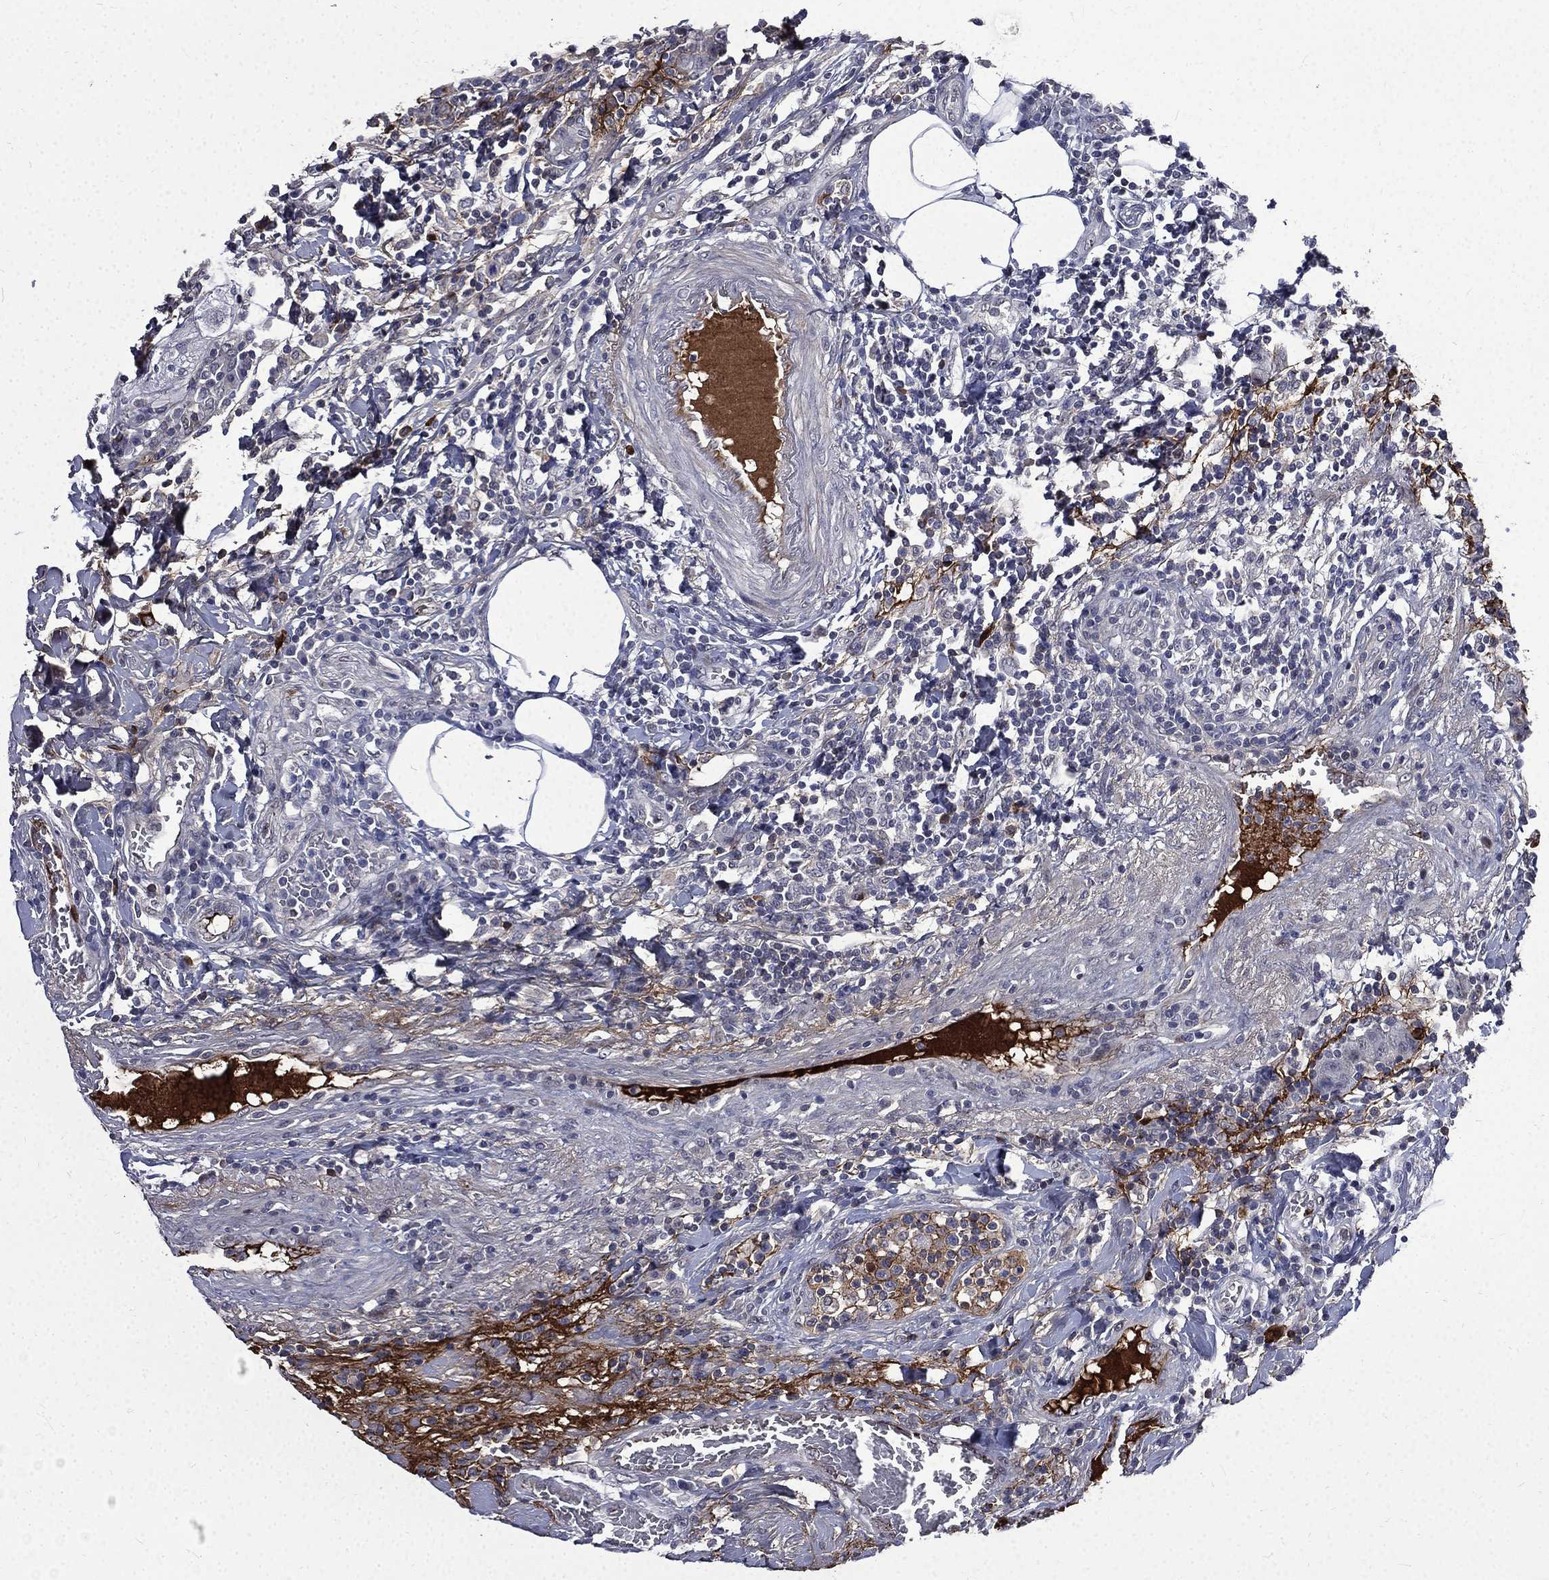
{"staining": {"intensity": "negative", "quantity": "none", "location": "none"}, "tissue": "colorectal cancer", "cell_type": "Tumor cells", "image_type": "cancer", "snomed": [{"axis": "morphology", "description": "Adenocarcinoma, NOS"}, {"axis": "topography", "description": "Colon"}], "caption": "An immunohistochemistry micrograph of colorectal adenocarcinoma is shown. There is no staining in tumor cells of colorectal adenocarcinoma.", "gene": "FGG", "patient": {"sex": "female", "age": 48}}